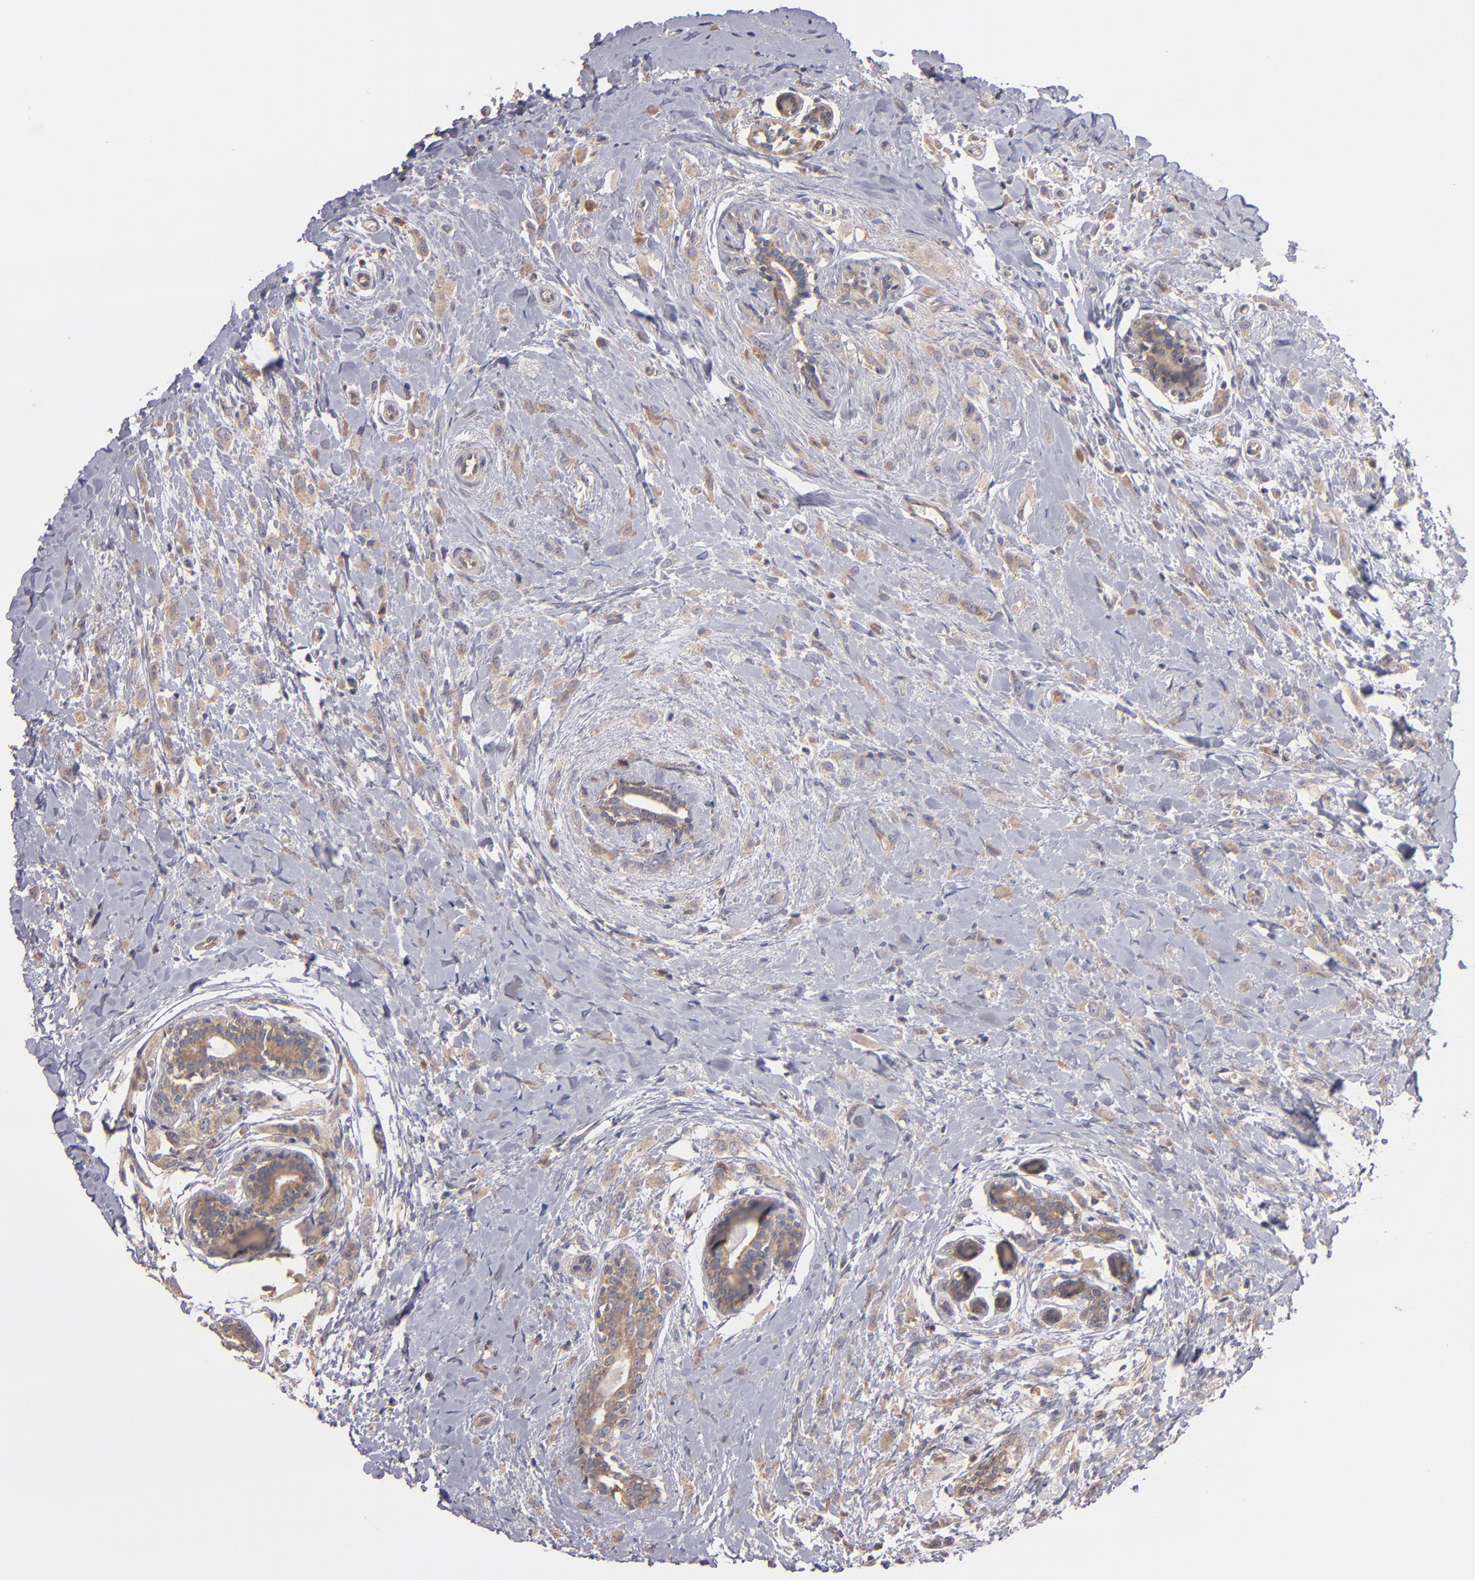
{"staining": {"intensity": "moderate", "quantity": "25%-75%", "location": "cytoplasmic/membranous"}, "tissue": "breast cancer", "cell_type": "Tumor cells", "image_type": "cancer", "snomed": [{"axis": "morphology", "description": "Lobular carcinoma"}, {"axis": "topography", "description": "Breast"}], "caption": "Breast cancer (lobular carcinoma) tissue exhibits moderate cytoplasmic/membranous expression in about 25%-75% of tumor cells", "gene": "UPF3B", "patient": {"sex": "female", "age": 57}}